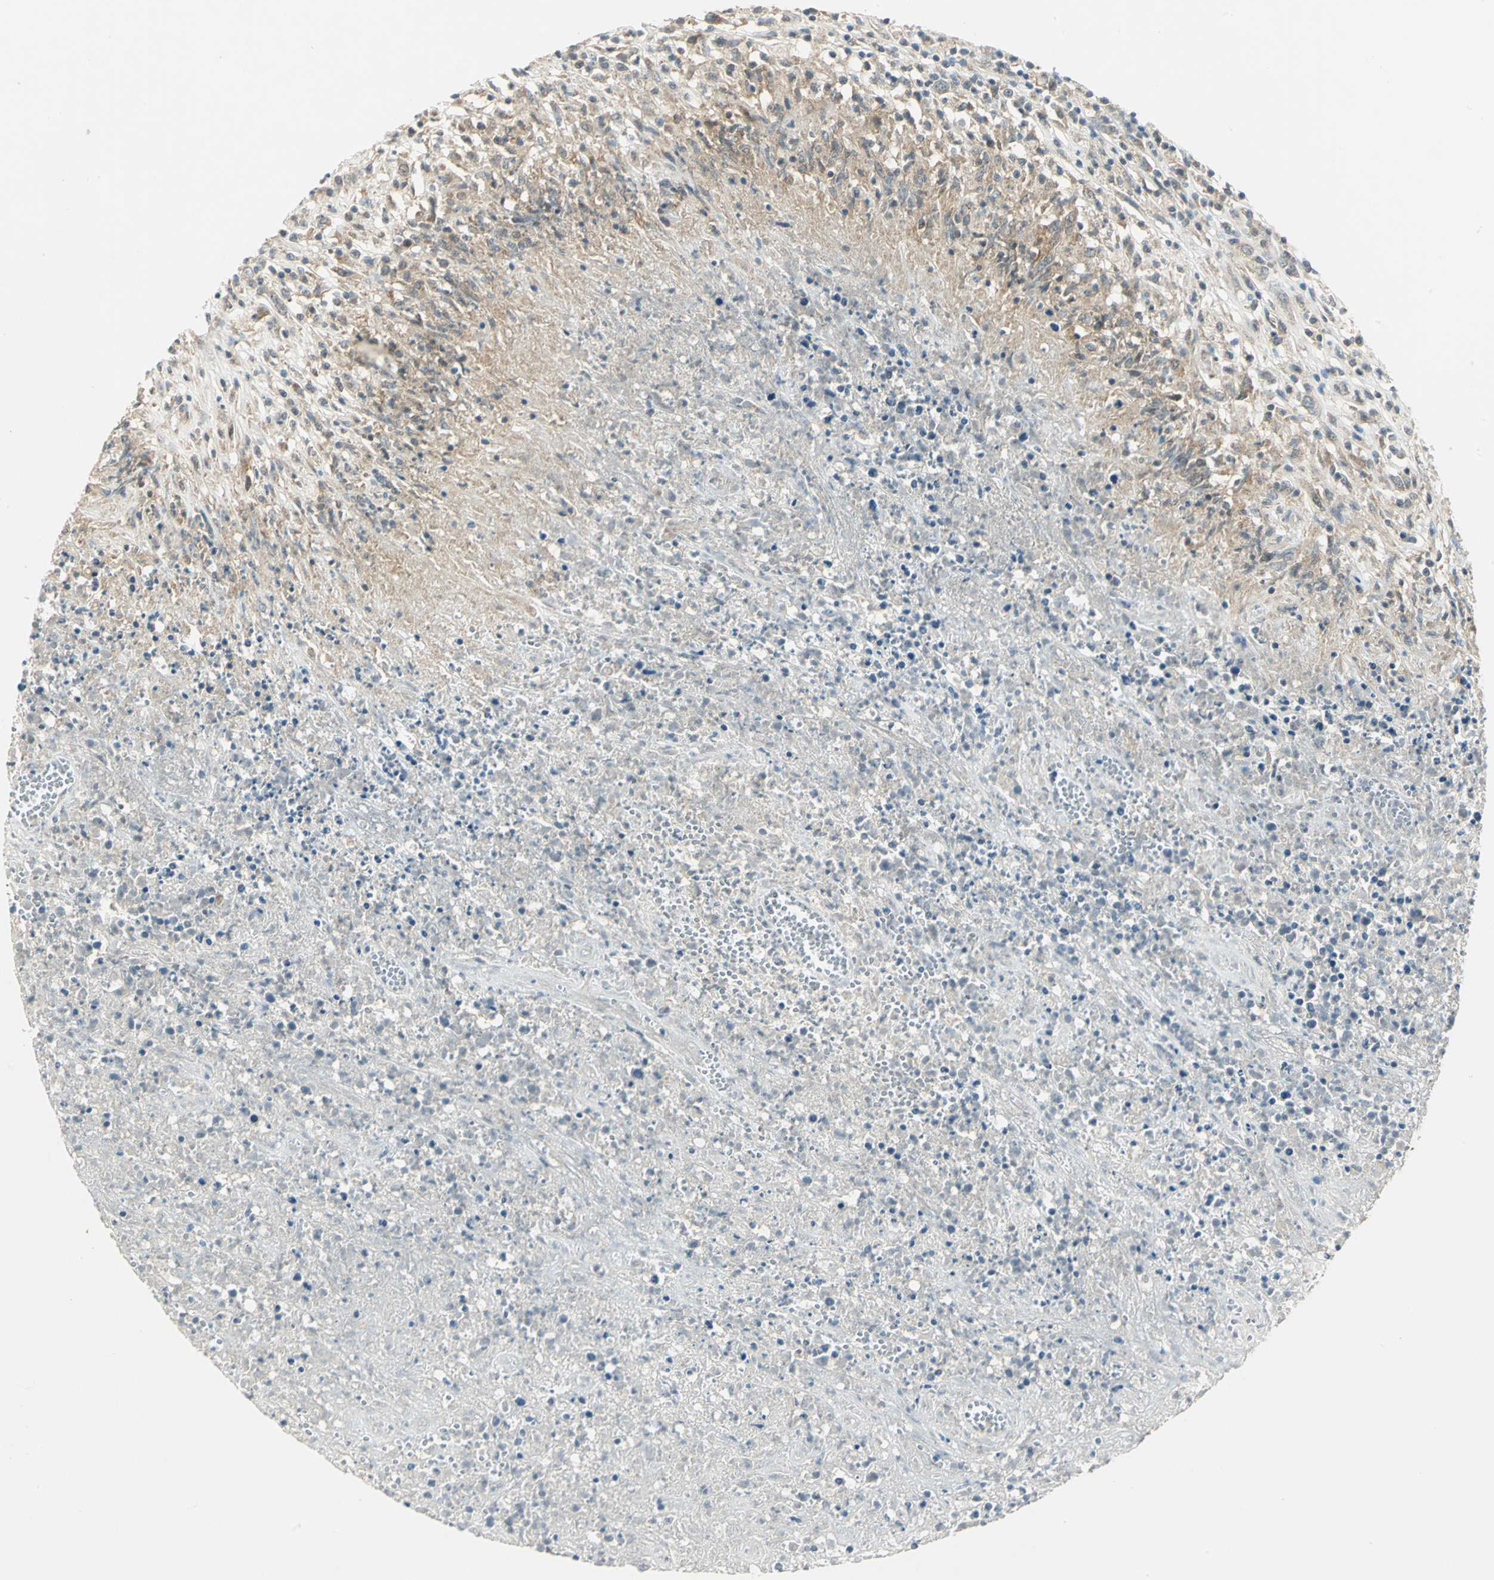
{"staining": {"intensity": "weak", "quantity": ">75%", "location": "cytoplasmic/membranous"}, "tissue": "lymphoma", "cell_type": "Tumor cells", "image_type": "cancer", "snomed": [{"axis": "morphology", "description": "Malignant lymphoma, non-Hodgkin's type, High grade"}, {"axis": "topography", "description": "Lymph node"}], "caption": "A low amount of weak cytoplasmic/membranous positivity is seen in approximately >75% of tumor cells in malignant lymphoma, non-Hodgkin's type (high-grade) tissue.", "gene": "MAPK8IP3", "patient": {"sex": "female", "age": 84}}